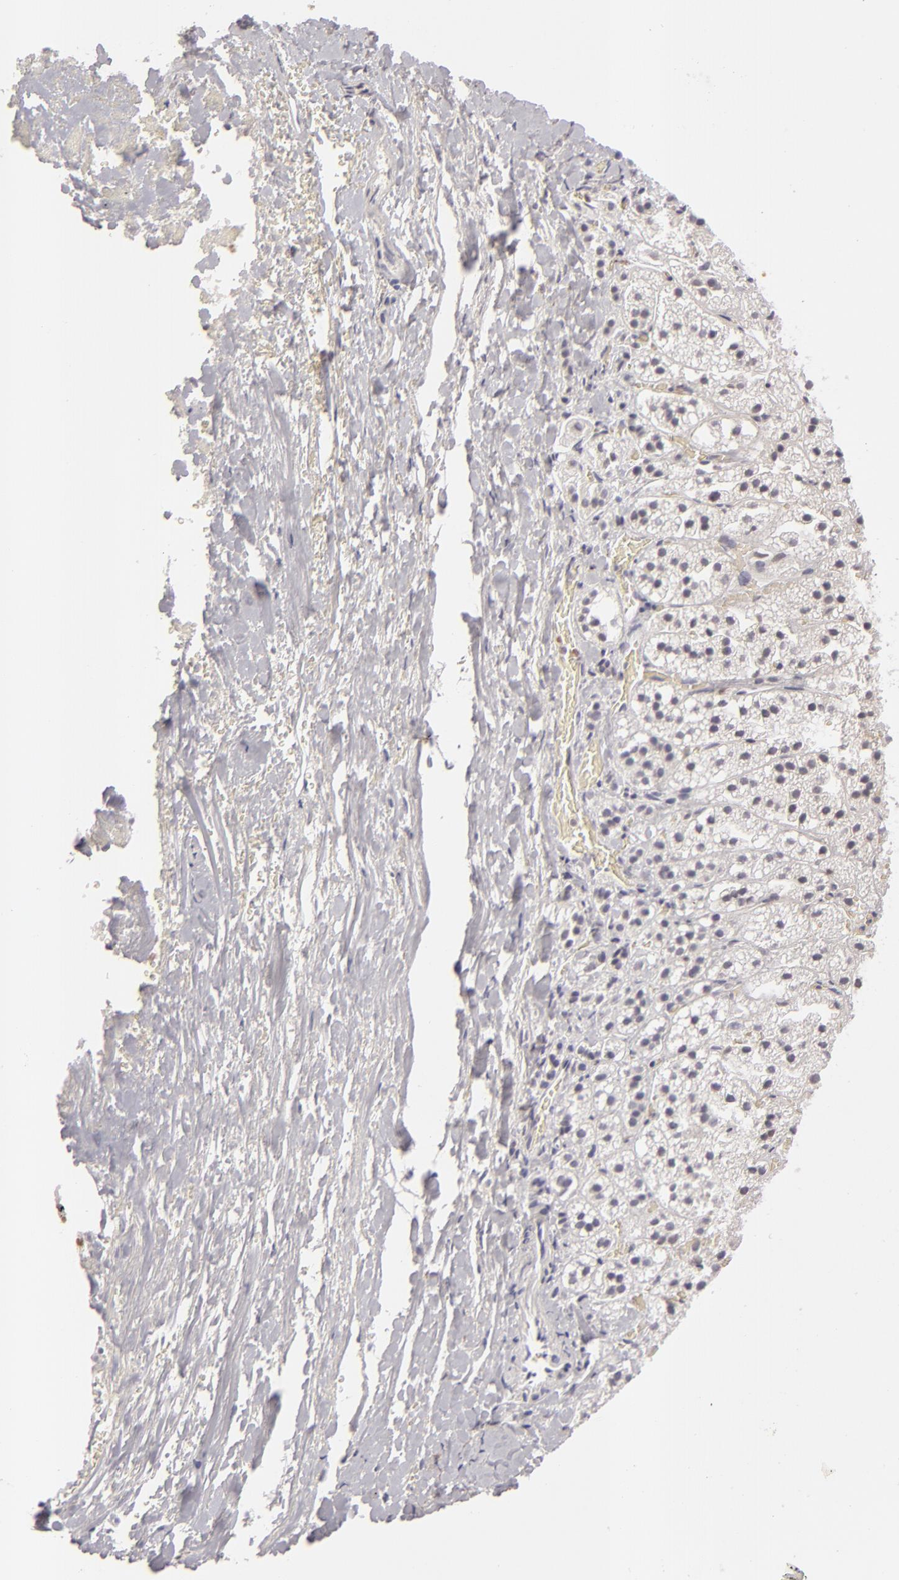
{"staining": {"intensity": "strong", "quantity": "<25%", "location": "nuclear"}, "tissue": "adrenal gland", "cell_type": "Glandular cells", "image_type": "normal", "snomed": [{"axis": "morphology", "description": "Normal tissue, NOS"}, {"axis": "topography", "description": "Adrenal gland"}], "caption": "Immunohistochemical staining of normal human adrenal gland shows strong nuclear protein expression in about <25% of glandular cells. The staining was performed using DAB (3,3'-diaminobenzidine), with brown indicating positive protein expression. Nuclei are stained blue with hematoxylin.", "gene": "FEN1", "patient": {"sex": "female", "age": 44}}